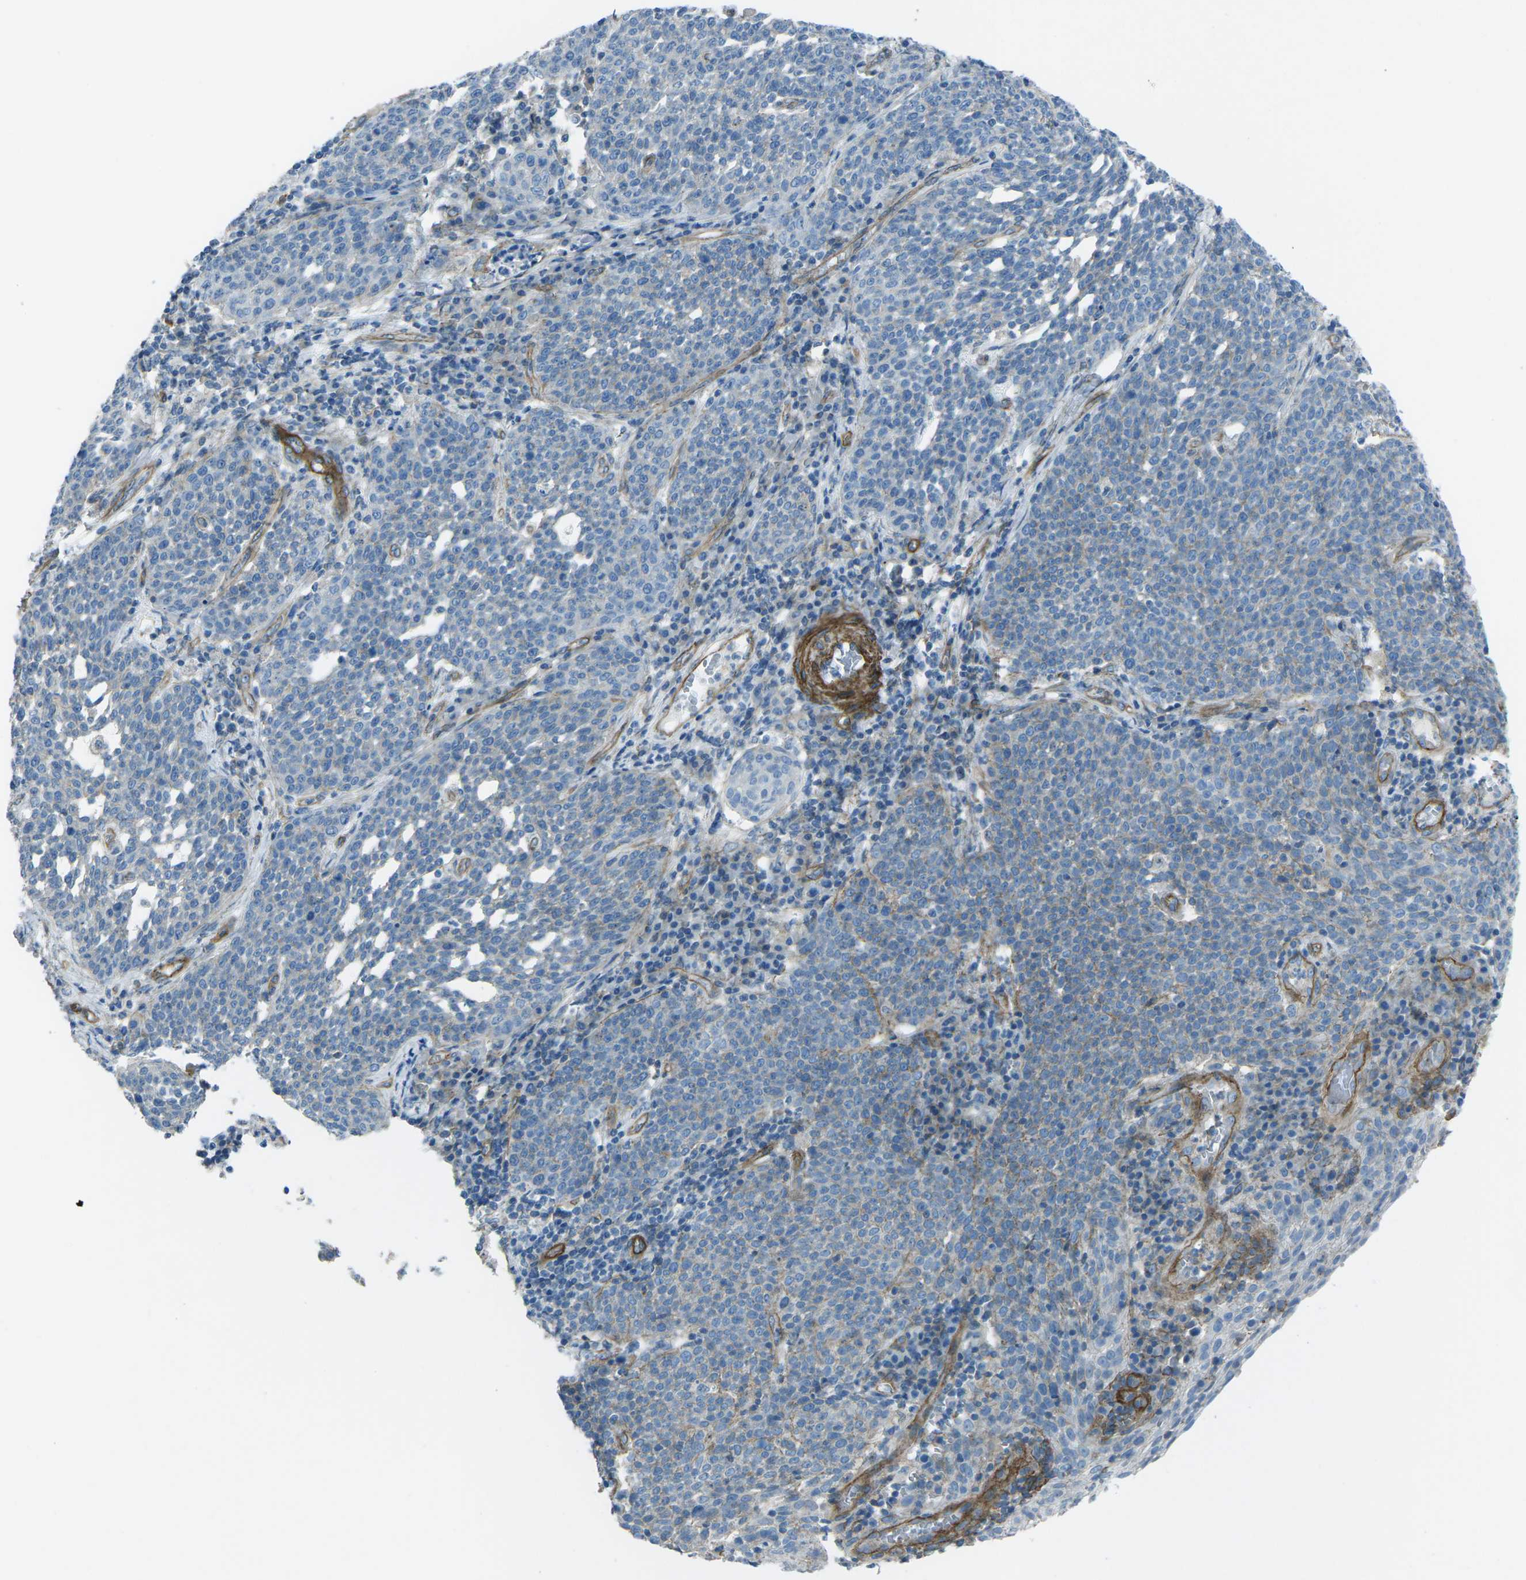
{"staining": {"intensity": "negative", "quantity": "none", "location": "none"}, "tissue": "cervical cancer", "cell_type": "Tumor cells", "image_type": "cancer", "snomed": [{"axis": "morphology", "description": "Squamous cell carcinoma, NOS"}, {"axis": "topography", "description": "Cervix"}], "caption": "Immunohistochemistry (IHC) image of neoplastic tissue: human squamous cell carcinoma (cervical) stained with DAB (3,3'-diaminobenzidine) exhibits no significant protein expression in tumor cells.", "gene": "UTRN", "patient": {"sex": "female", "age": 34}}